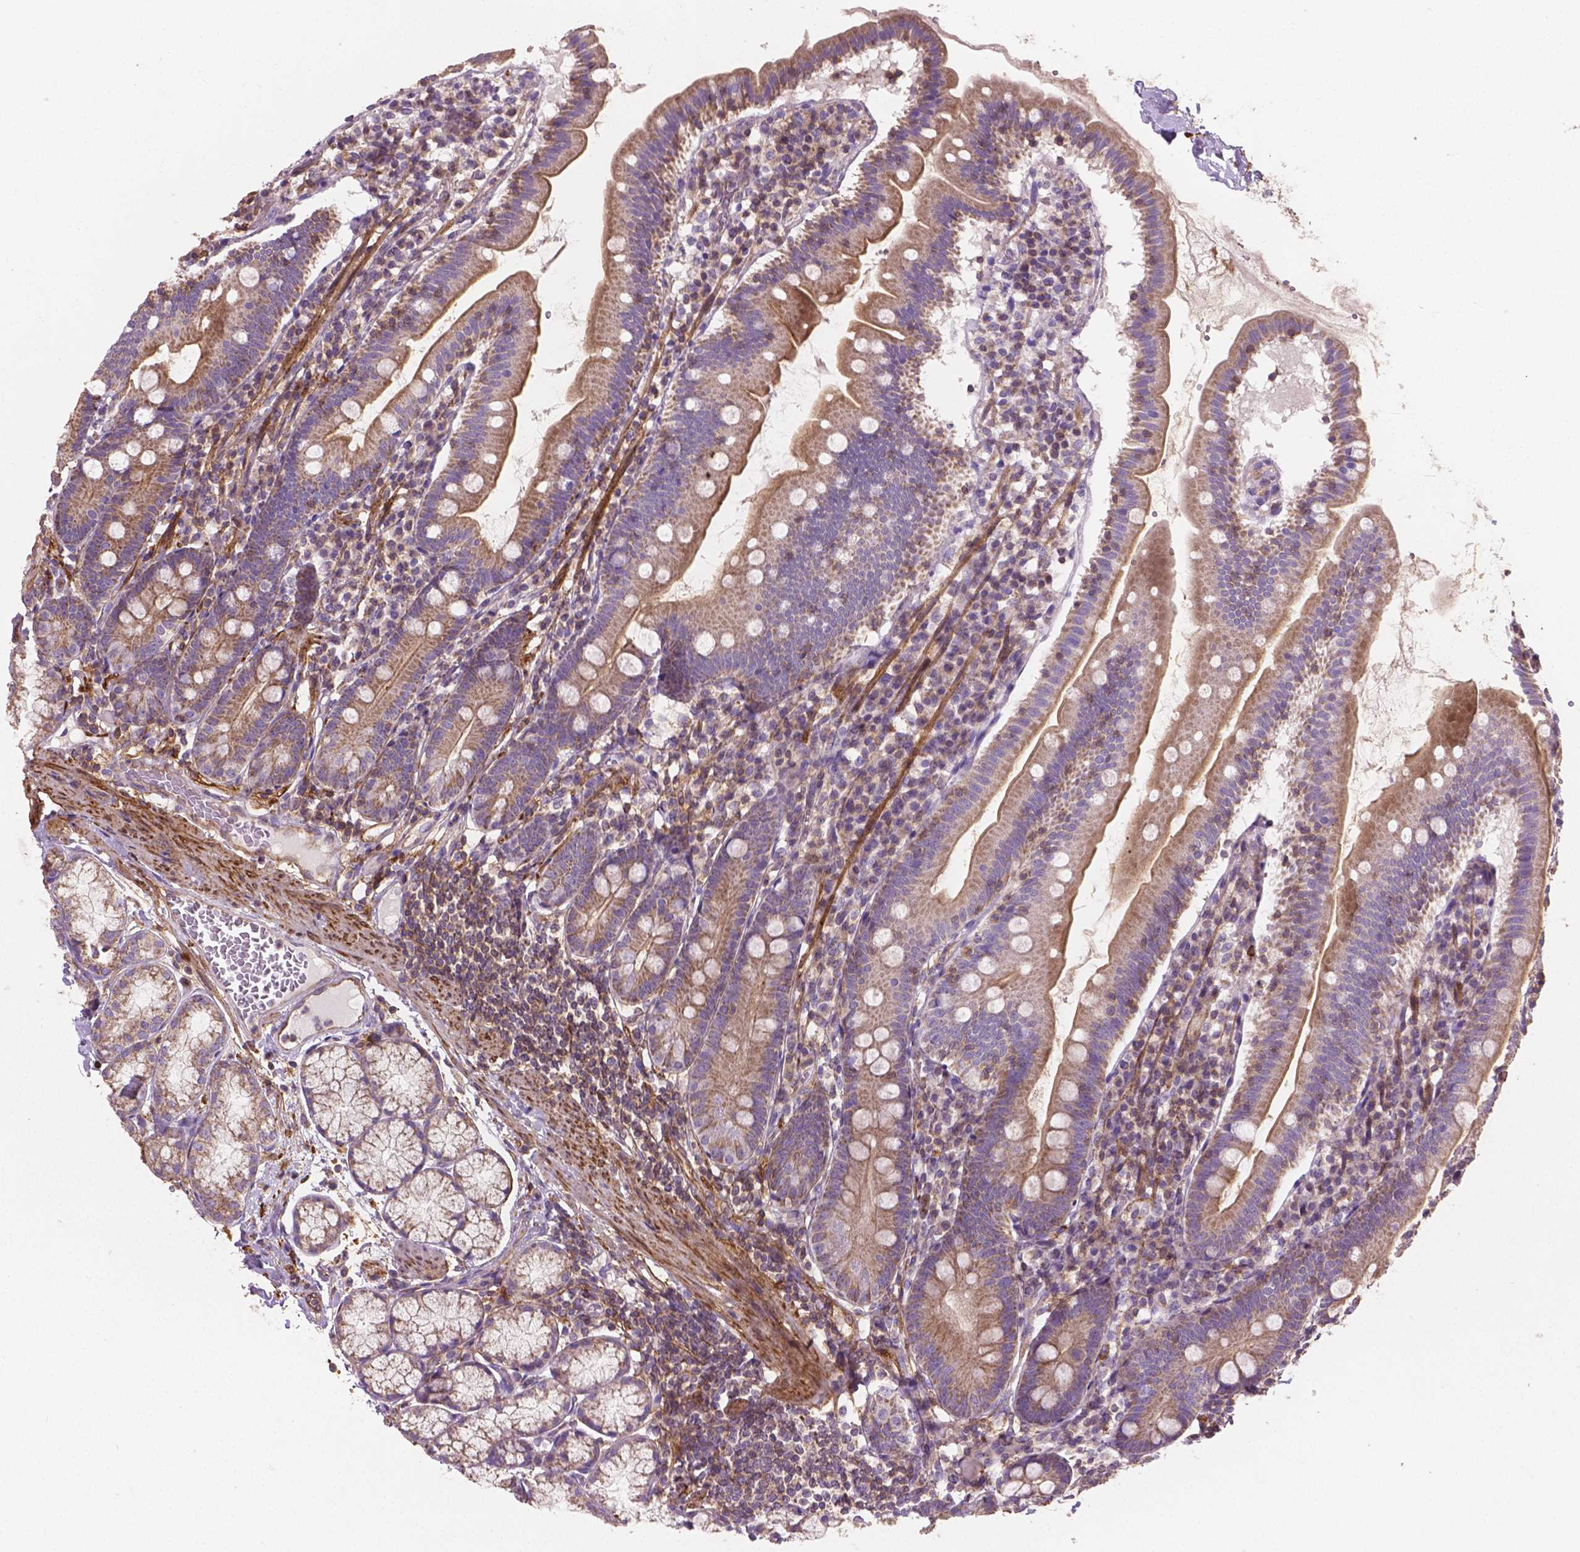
{"staining": {"intensity": "moderate", "quantity": ">75%", "location": "cytoplasmic/membranous"}, "tissue": "duodenum", "cell_type": "Glandular cells", "image_type": "normal", "snomed": [{"axis": "morphology", "description": "Normal tissue, NOS"}, {"axis": "topography", "description": "Duodenum"}], "caption": "Duodenum stained for a protein demonstrates moderate cytoplasmic/membranous positivity in glandular cells.", "gene": "TCAF1", "patient": {"sex": "female", "age": 67}}